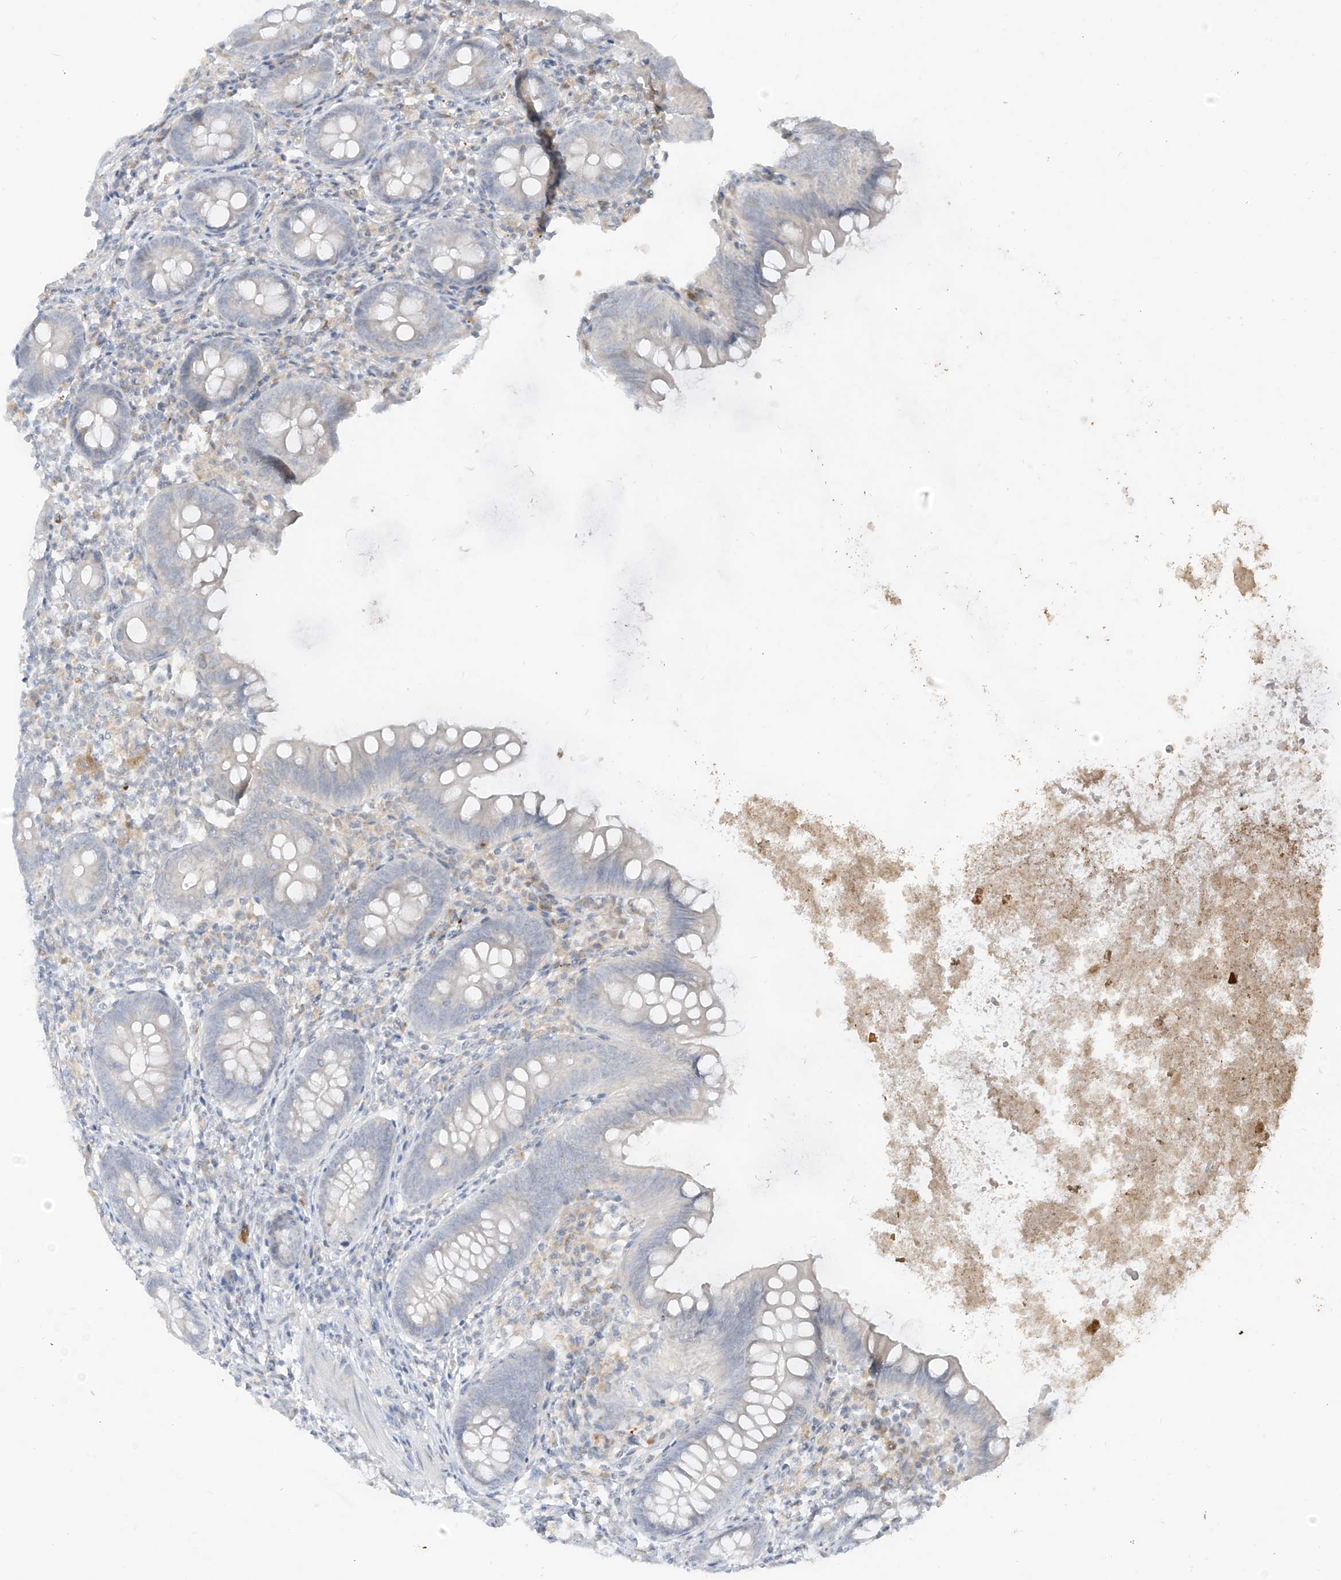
{"staining": {"intensity": "negative", "quantity": "none", "location": "none"}, "tissue": "appendix", "cell_type": "Glandular cells", "image_type": "normal", "snomed": [{"axis": "morphology", "description": "Normal tissue, NOS"}, {"axis": "topography", "description": "Appendix"}], "caption": "IHC image of unremarkable appendix: appendix stained with DAB exhibits no significant protein staining in glandular cells.", "gene": "C2orf42", "patient": {"sex": "female", "age": 62}}